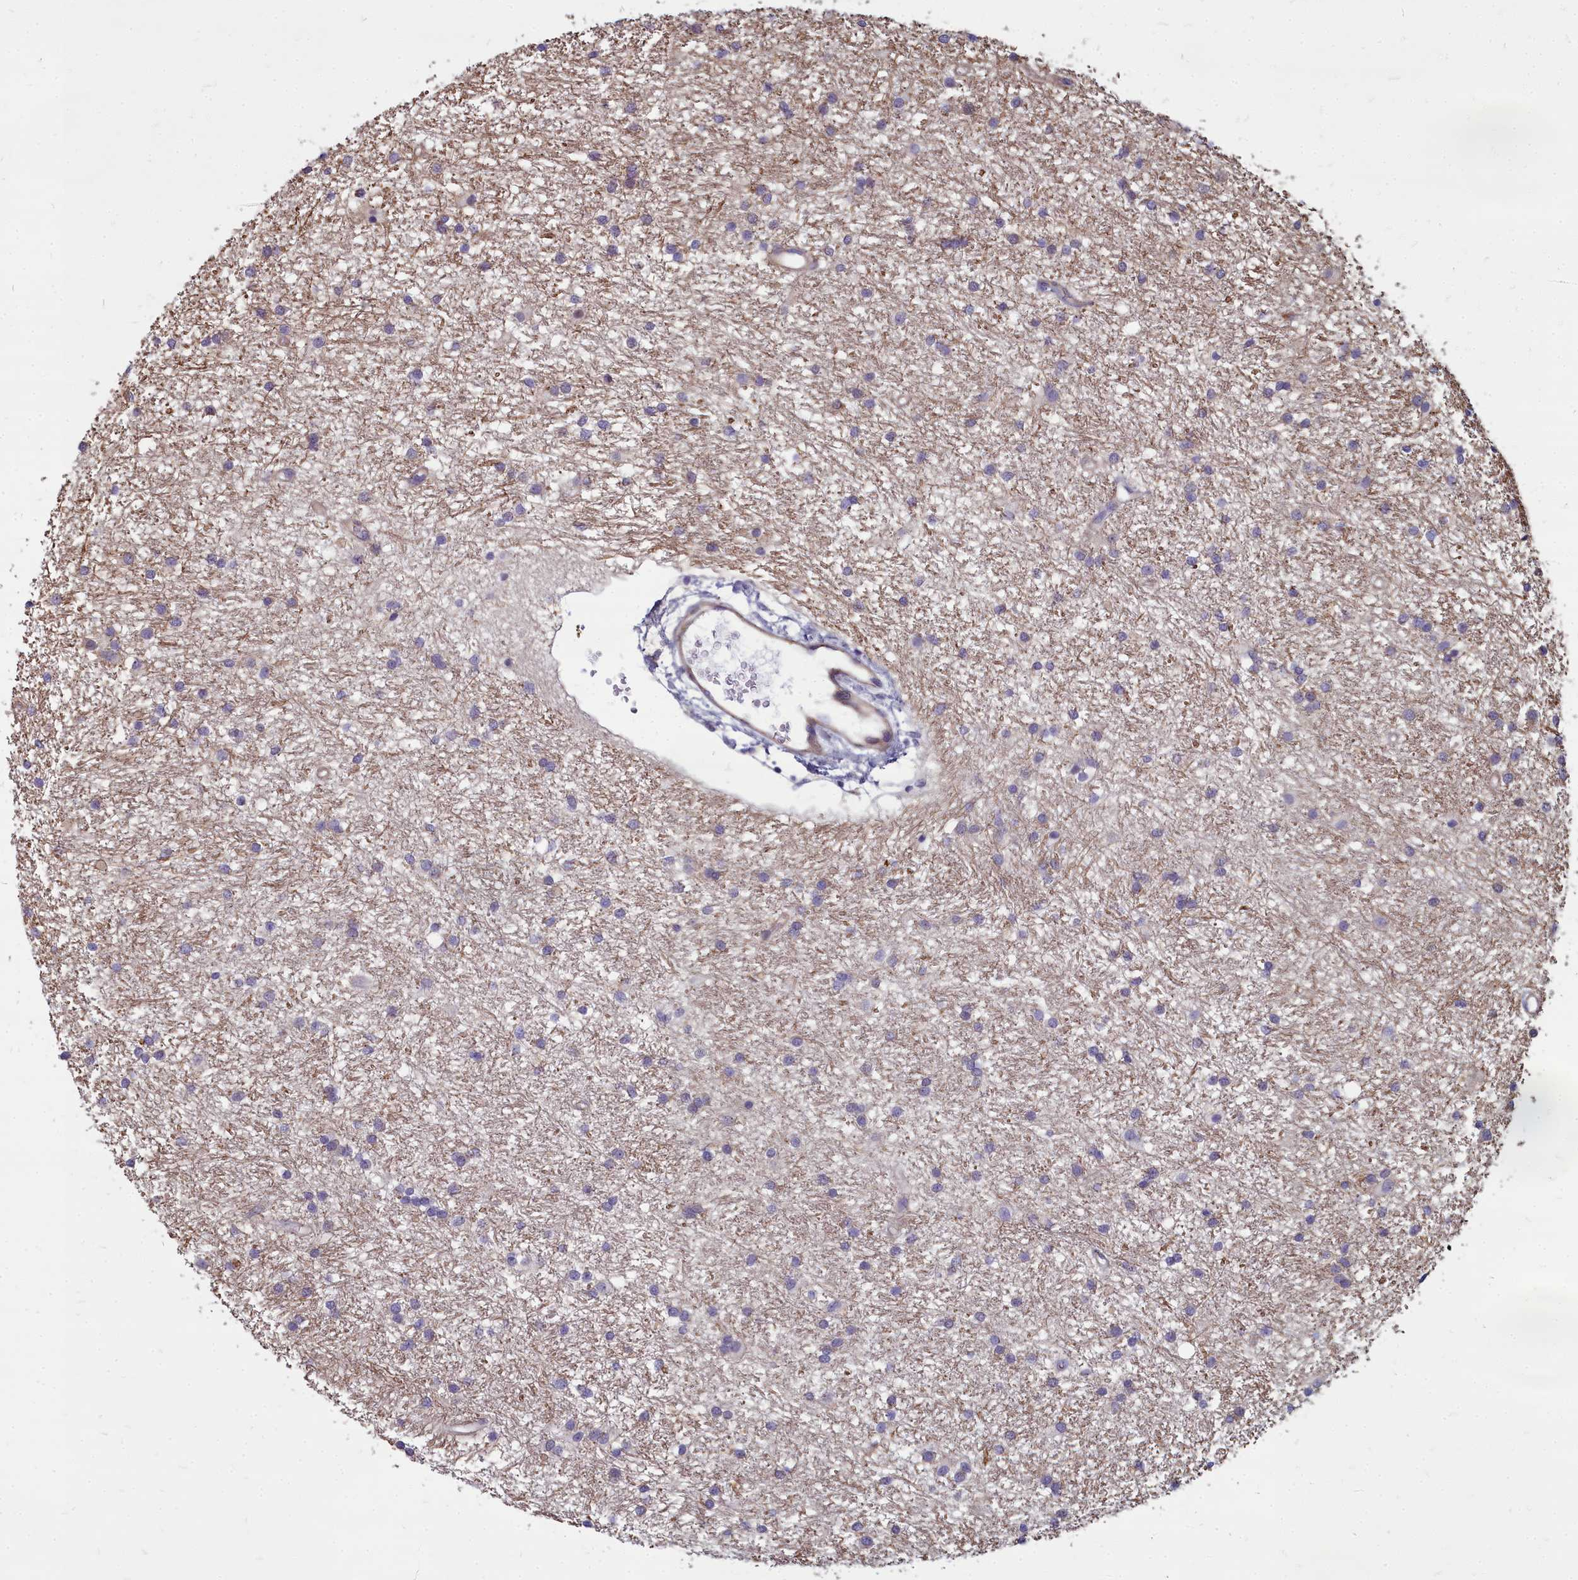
{"staining": {"intensity": "negative", "quantity": "none", "location": "none"}, "tissue": "glioma", "cell_type": "Tumor cells", "image_type": "cancer", "snomed": [{"axis": "morphology", "description": "Glioma, malignant, High grade"}, {"axis": "topography", "description": "Brain"}], "caption": "IHC image of neoplastic tissue: human malignant high-grade glioma stained with DAB (3,3'-diaminobenzidine) reveals no significant protein positivity in tumor cells.", "gene": "TTC5", "patient": {"sex": "male", "age": 77}}